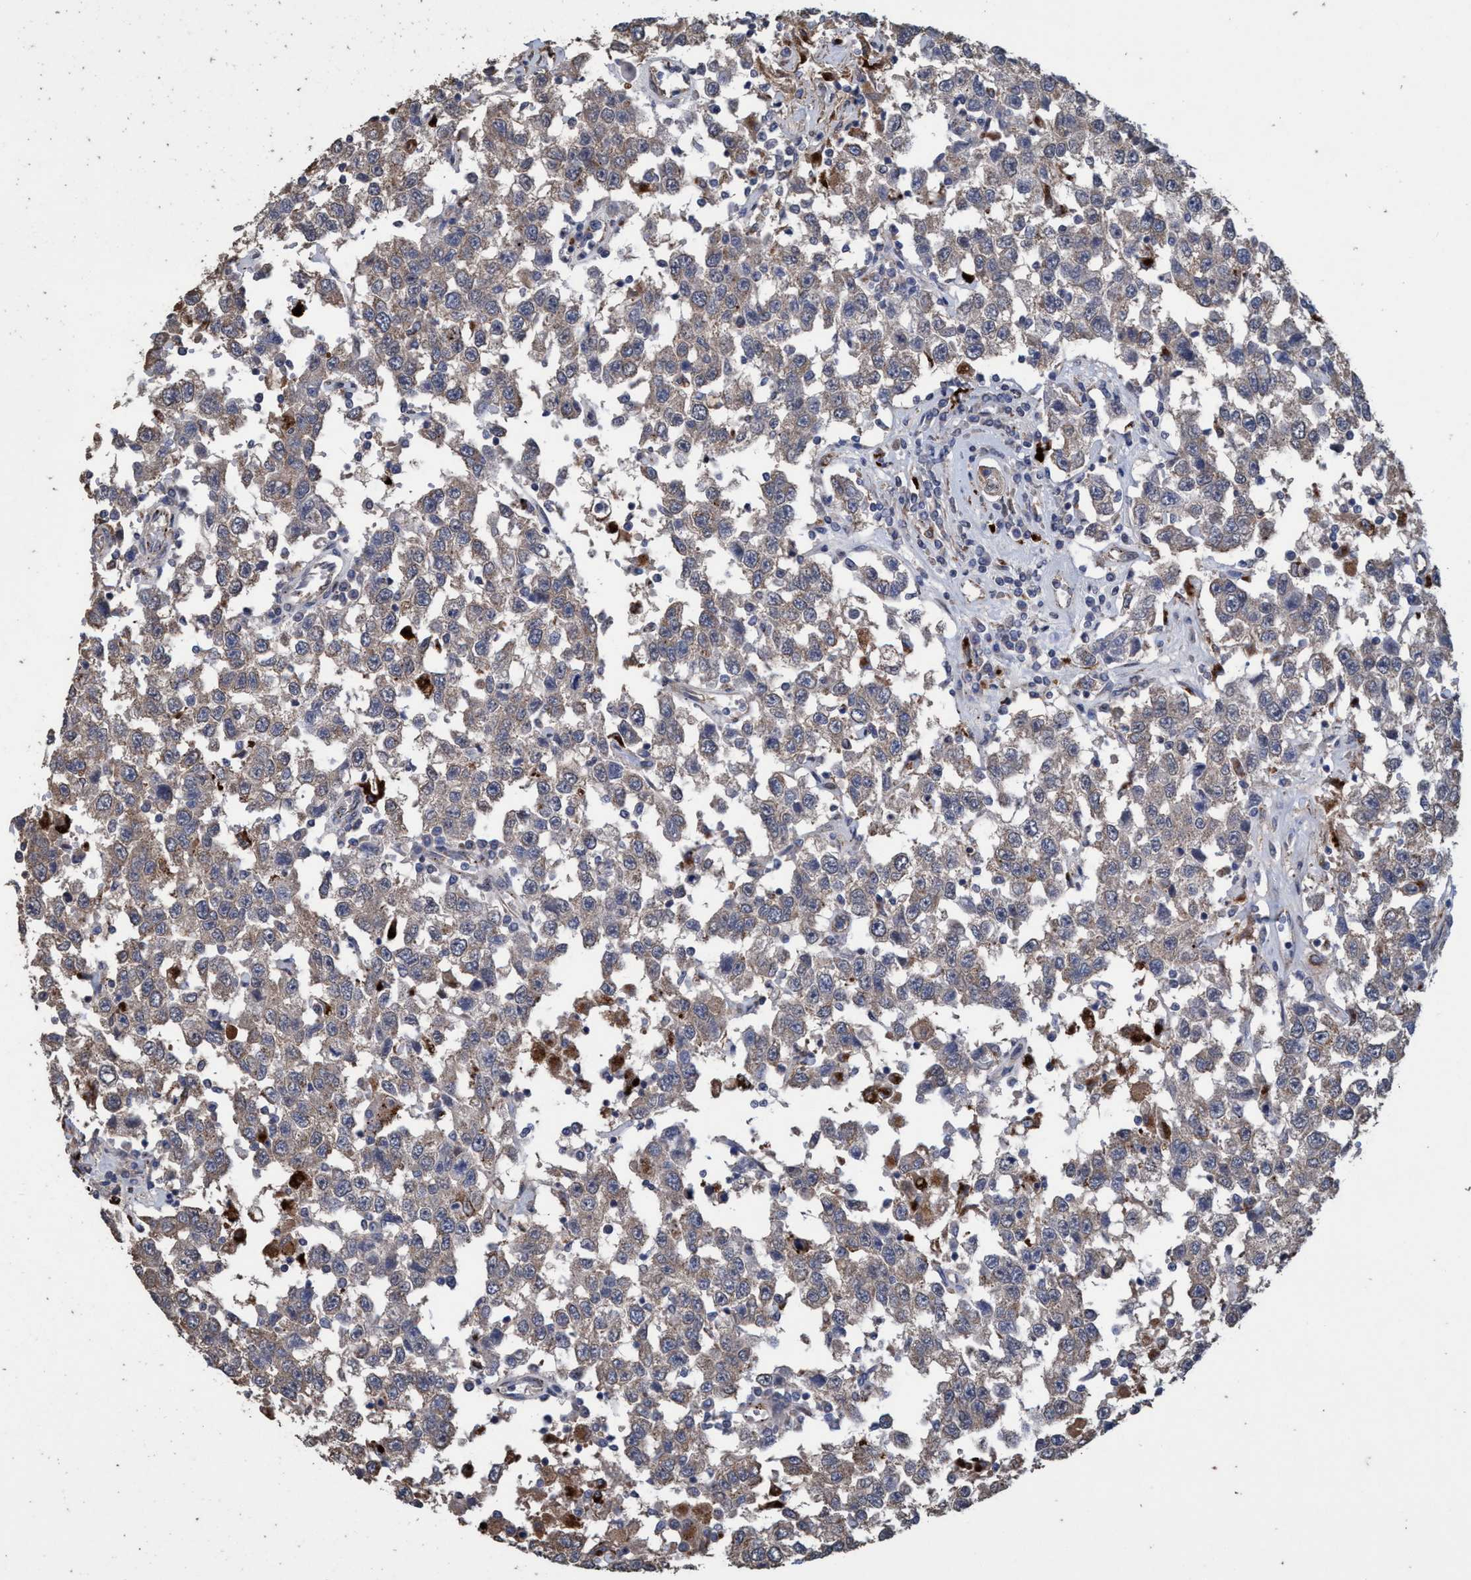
{"staining": {"intensity": "weak", "quantity": ">75%", "location": "cytoplasmic/membranous"}, "tissue": "testis cancer", "cell_type": "Tumor cells", "image_type": "cancer", "snomed": [{"axis": "morphology", "description": "Seminoma, NOS"}, {"axis": "topography", "description": "Testis"}], "caption": "IHC (DAB) staining of seminoma (testis) exhibits weak cytoplasmic/membranous protein expression in about >75% of tumor cells. Nuclei are stained in blue.", "gene": "BBS9", "patient": {"sex": "male", "age": 41}}